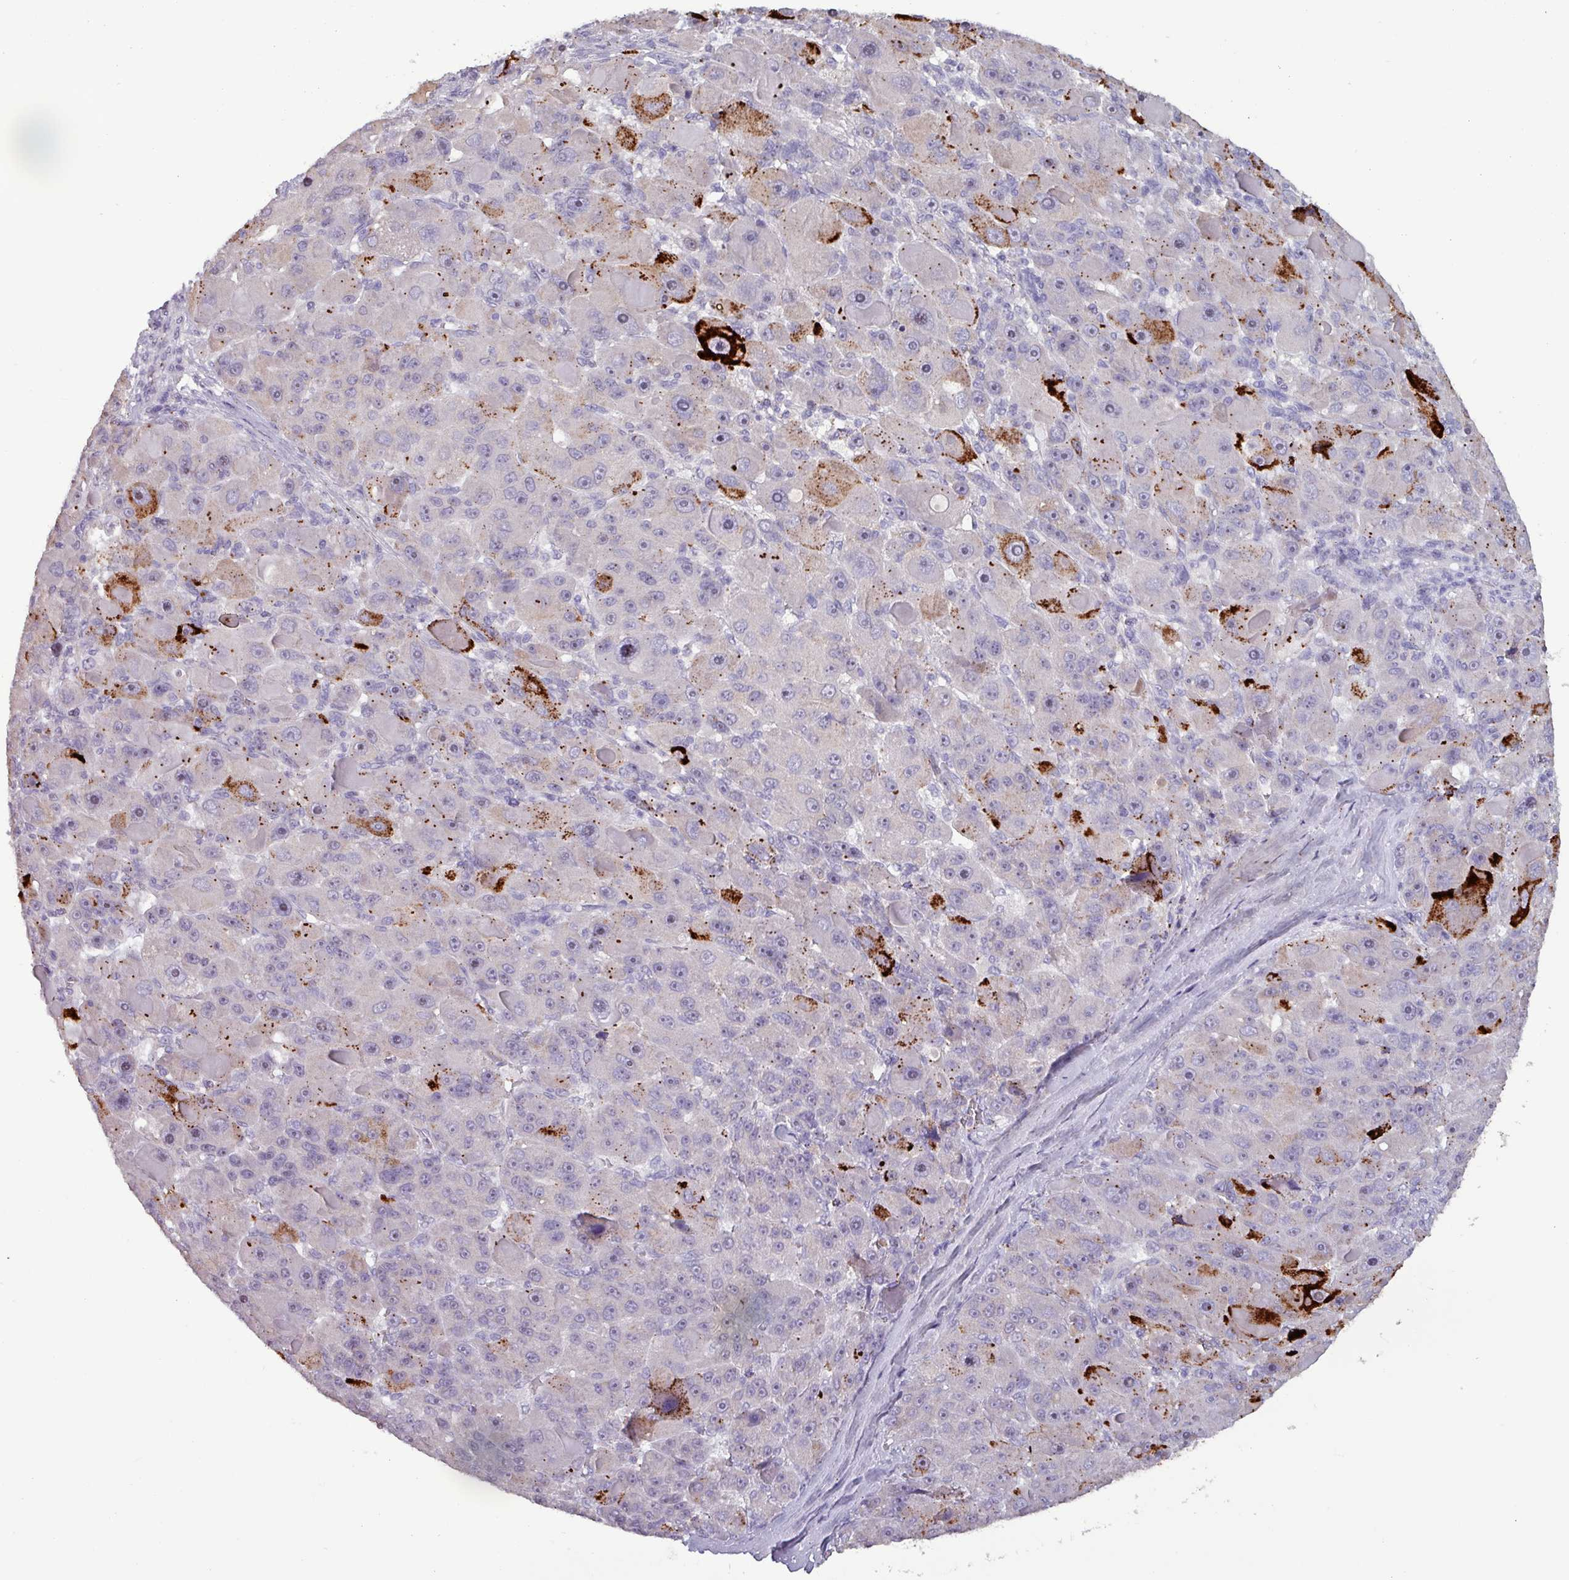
{"staining": {"intensity": "strong", "quantity": "<25%", "location": "cytoplasmic/membranous"}, "tissue": "liver cancer", "cell_type": "Tumor cells", "image_type": "cancer", "snomed": [{"axis": "morphology", "description": "Carcinoma, Hepatocellular, NOS"}, {"axis": "topography", "description": "Liver"}], "caption": "Immunohistochemical staining of hepatocellular carcinoma (liver) shows medium levels of strong cytoplasmic/membranous protein expression in about <25% of tumor cells.", "gene": "PLIN2", "patient": {"sex": "male", "age": 76}}